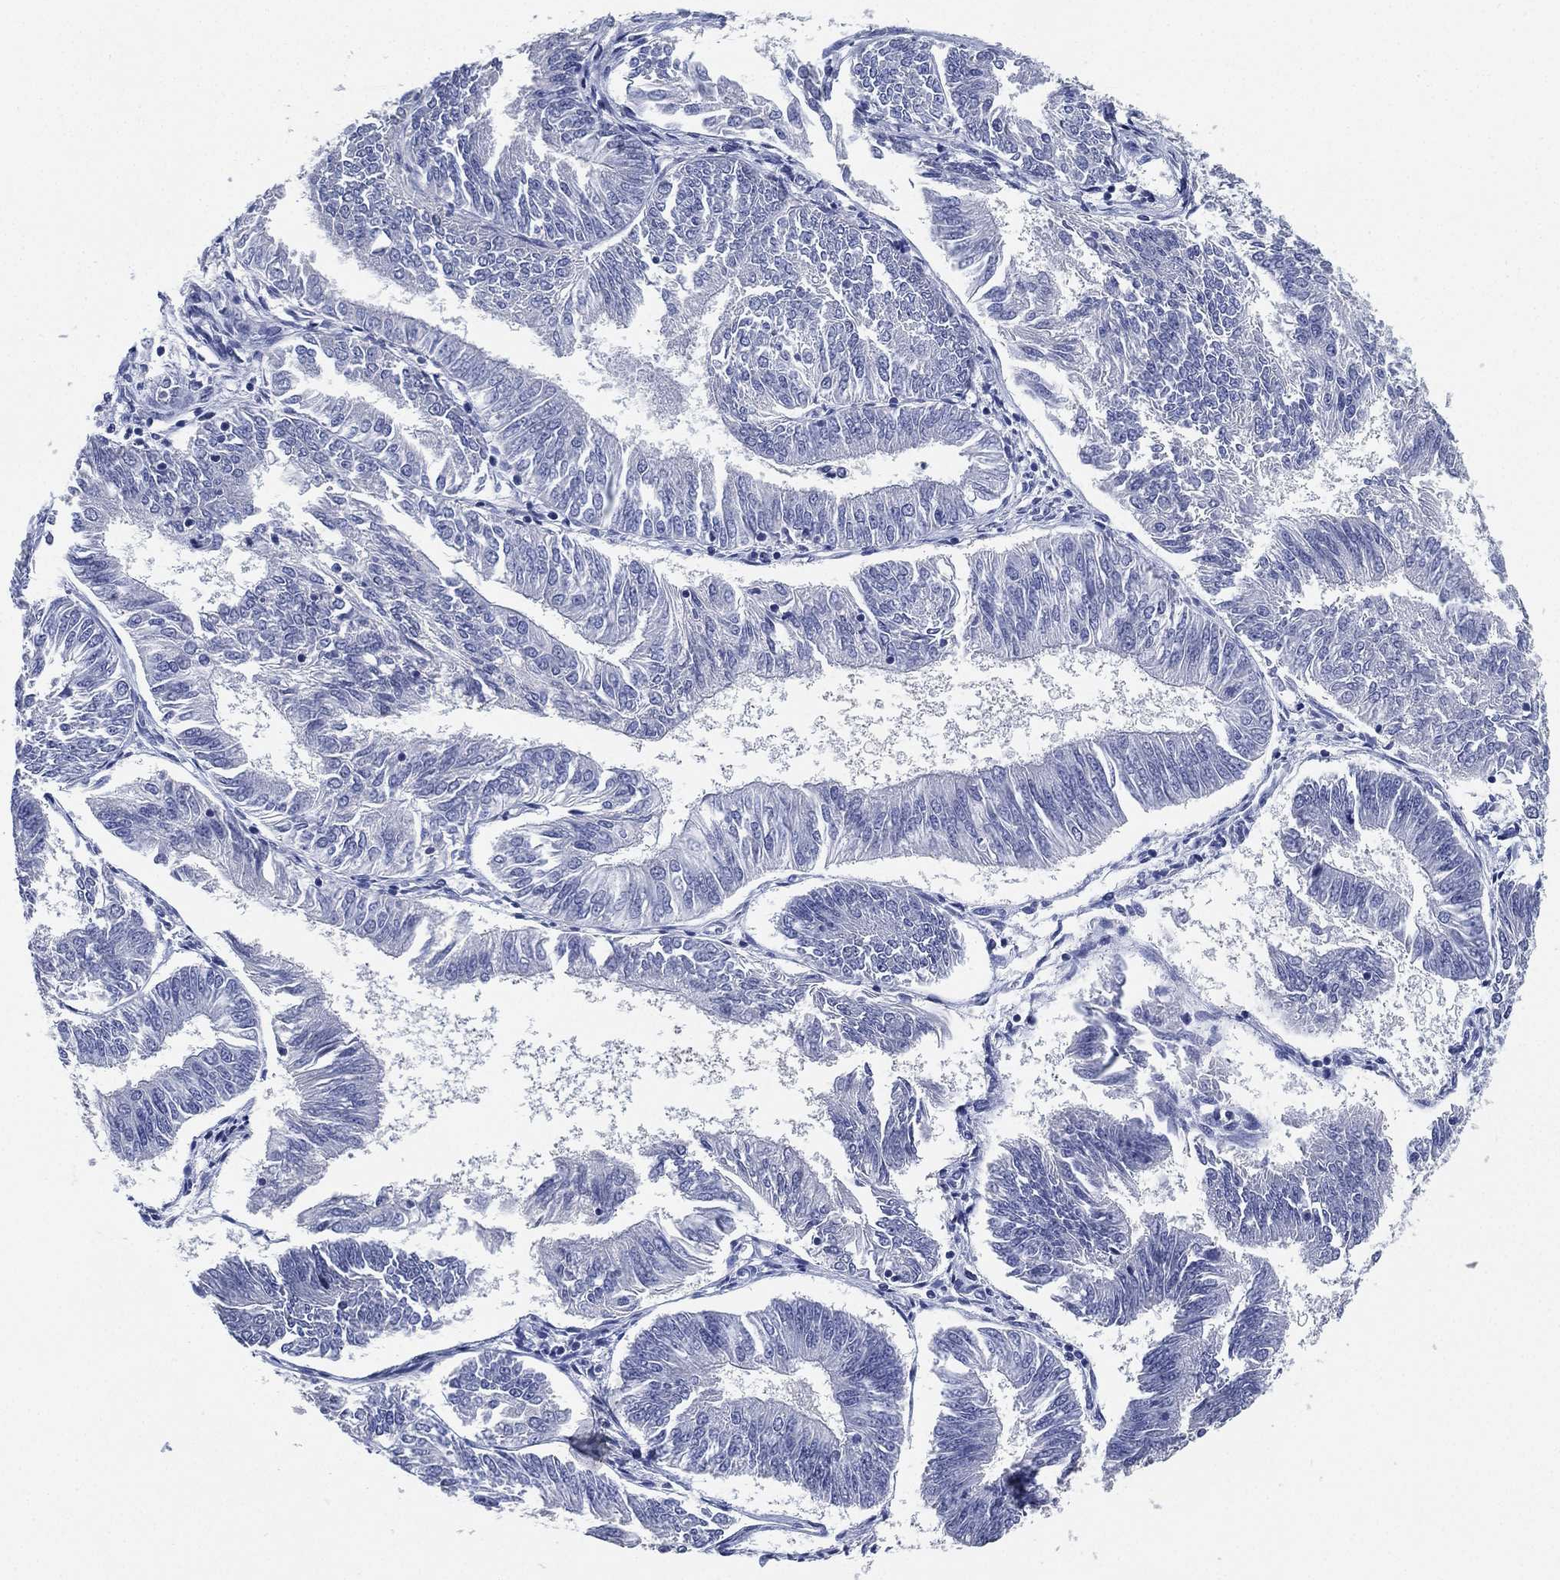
{"staining": {"intensity": "negative", "quantity": "none", "location": "none"}, "tissue": "endometrial cancer", "cell_type": "Tumor cells", "image_type": "cancer", "snomed": [{"axis": "morphology", "description": "Adenocarcinoma, NOS"}, {"axis": "topography", "description": "Endometrium"}], "caption": "Tumor cells show no significant protein staining in endometrial cancer.", "gene": "IYD", "patient": {"sex": "female", "age": 58}}